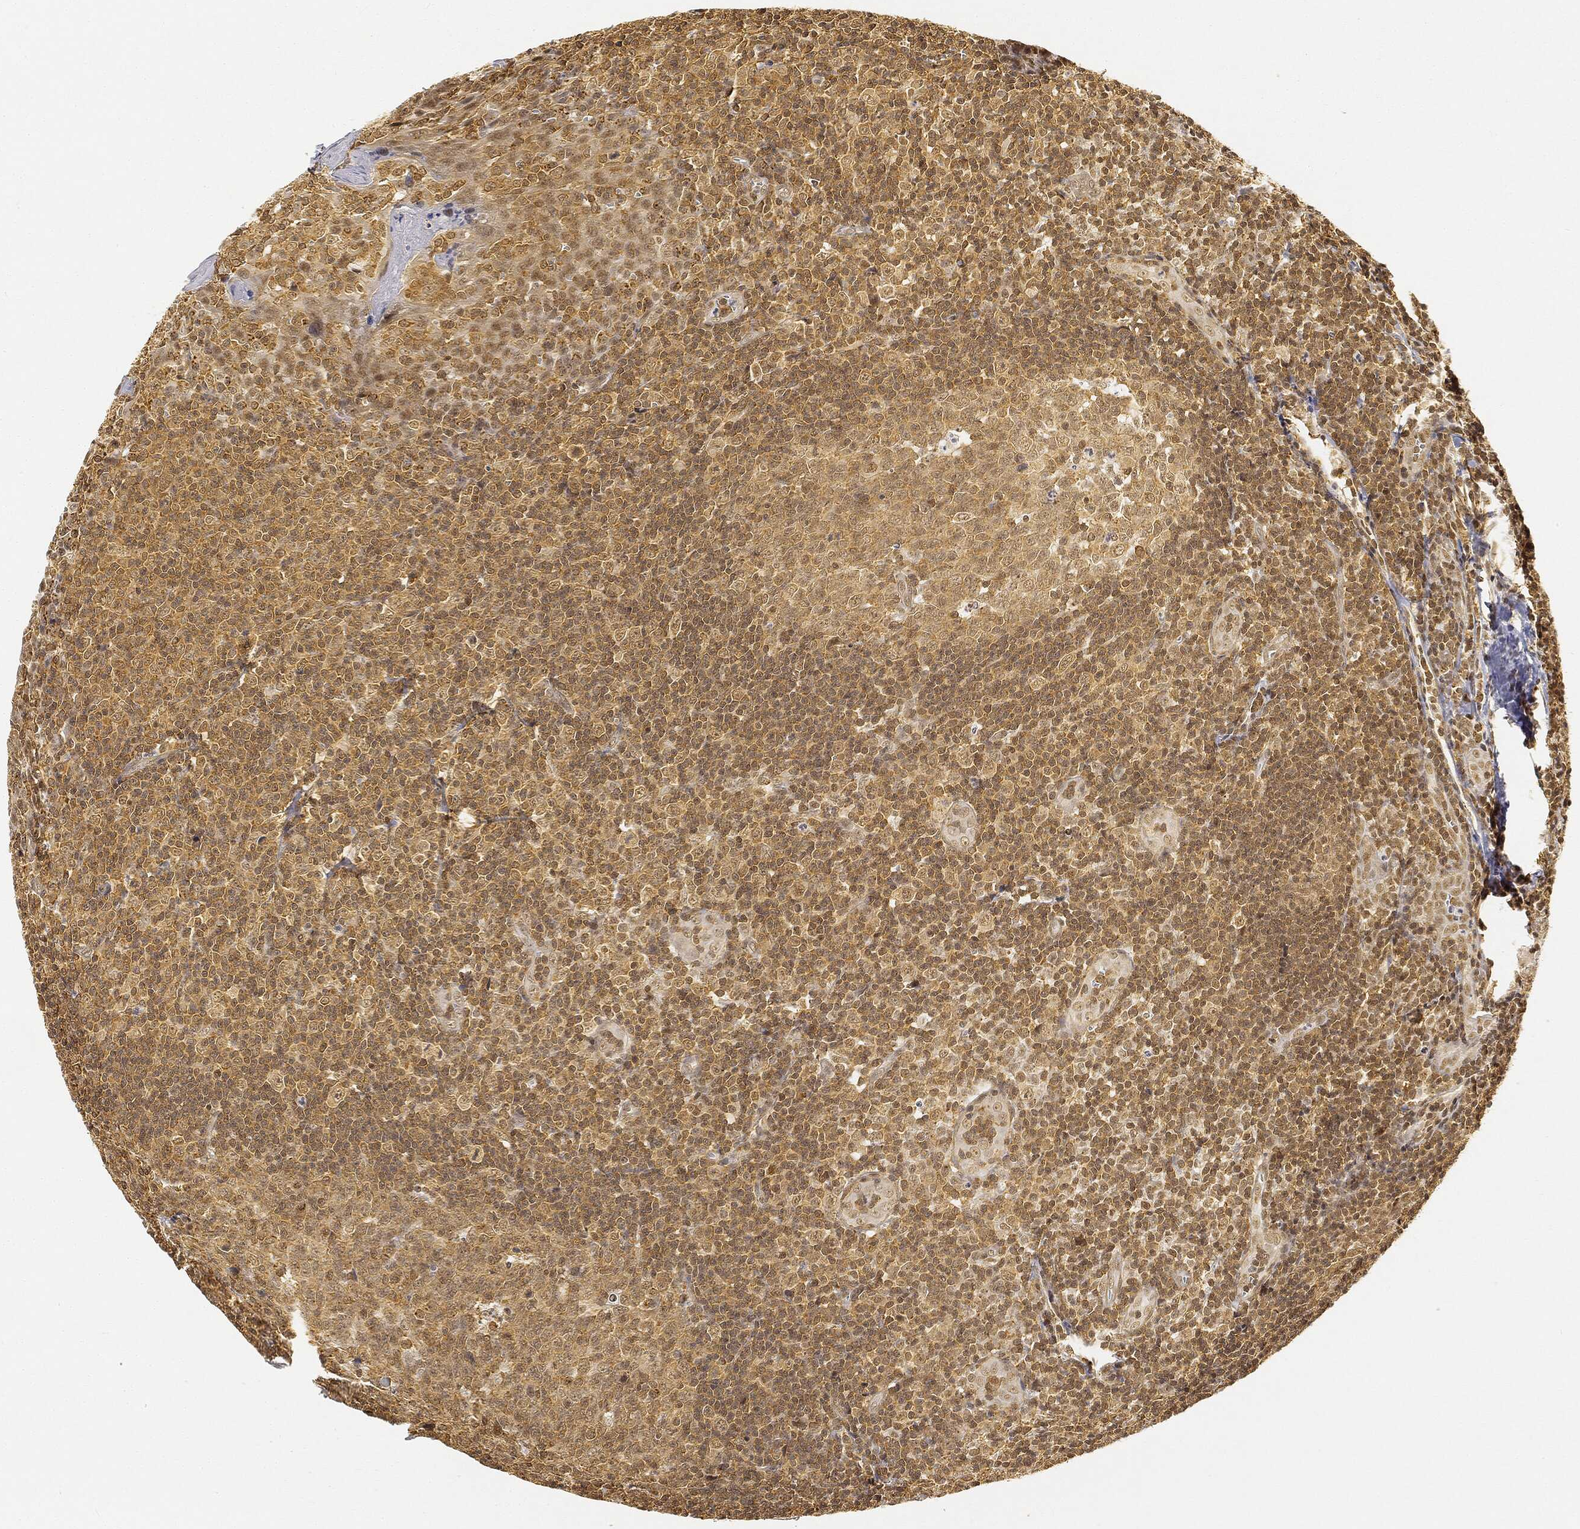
{"staining": {"intensity": "moderate", "quantity": ">75%", "location": "cytoplasmic/membranous,nuclear"}, "tissue": "tonsil", "cell_type": "Germinal center cells", "image_type": "normal", "snomed": [{"axis": "morphology", "description": "Normal tissue, NOS"}, {"axis": "topography", "description": "Tonsil"}], "caption": "This is a photomicrograph of immunohistochemistry (IHC) staining of benign tonsil, which shows moderate staining in the cytoplasmic/membranous,nuclear of germinal center cells.", "gene": "RSRC2", "patient": {"sex": "male", "age": 20}}